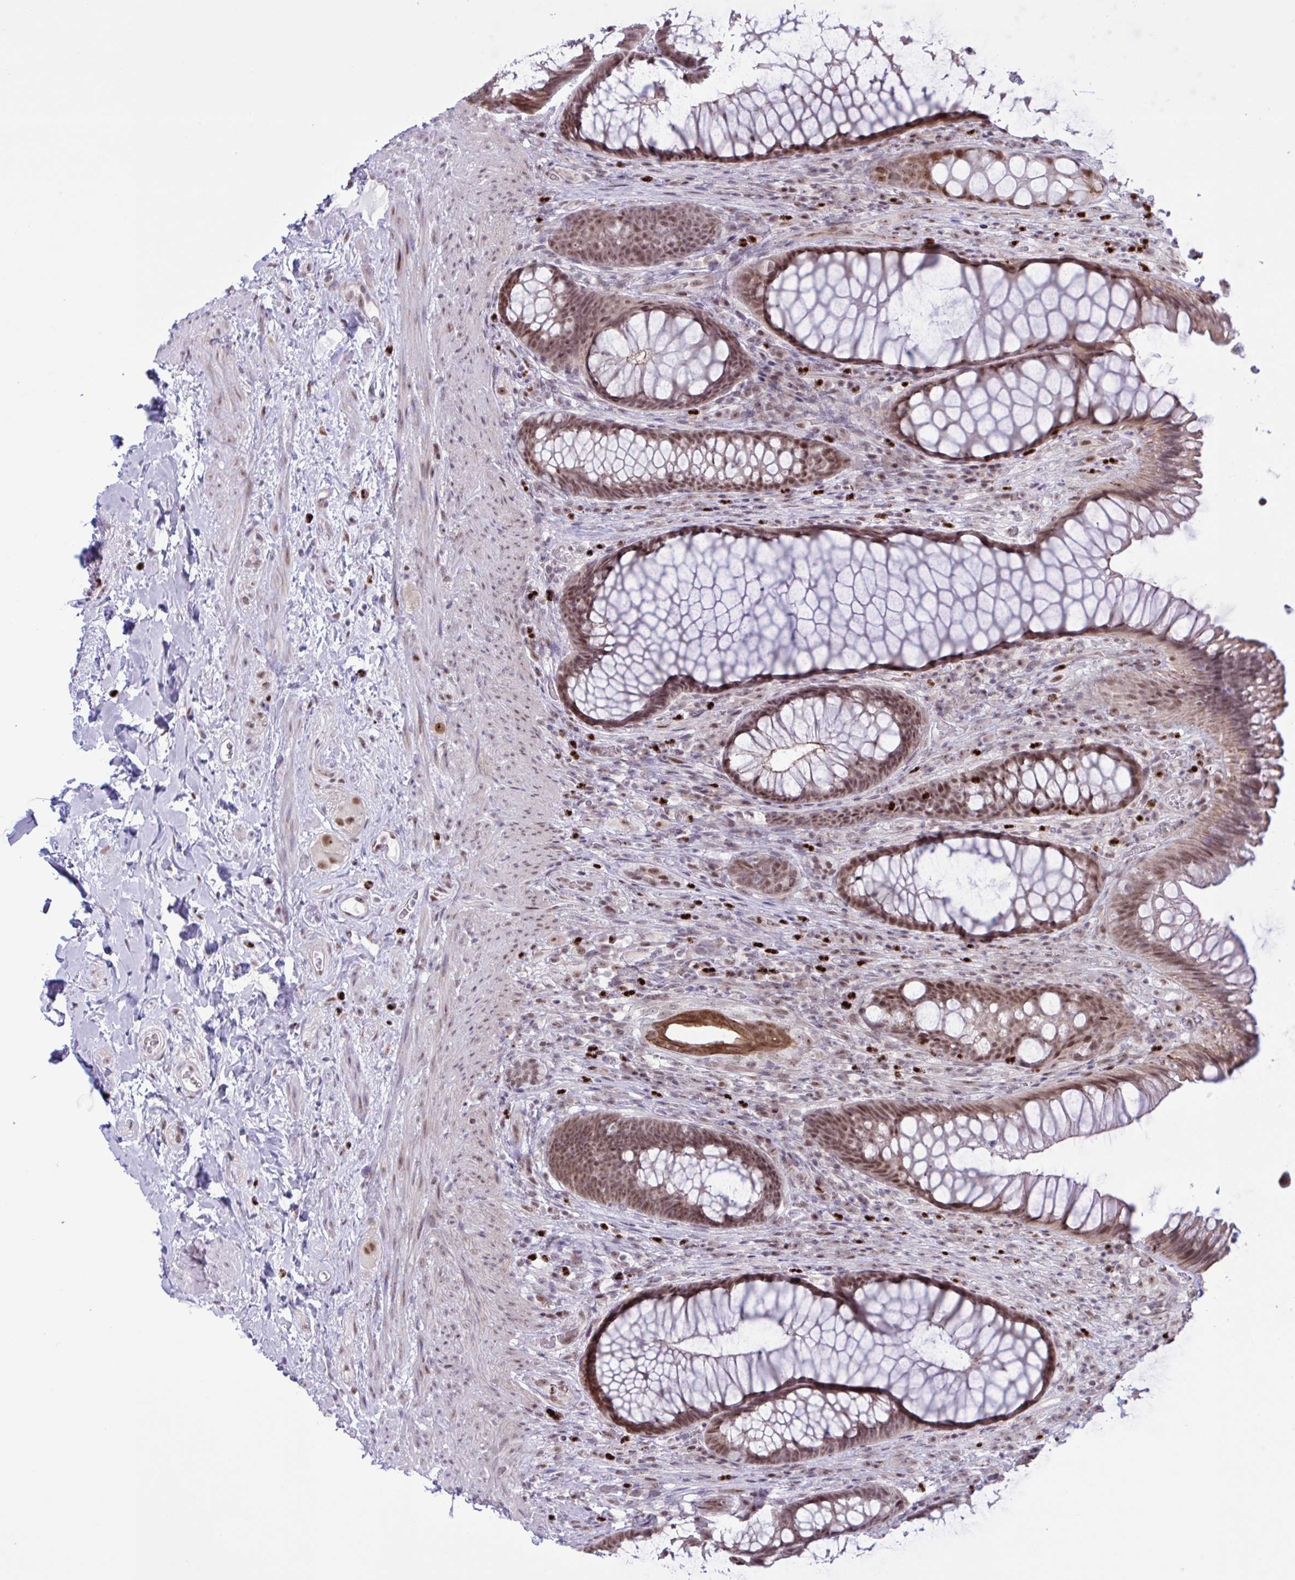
{"staining": {"intensity": "moderate", "quantity": ">75%", "location": "cytoplasmic/membranous,nuclear"}, "tissue": "rectum", "cell_type": "Glandular cells", "image_type": "normal", "snomed": [{"axis": "morphology", "description": "Normal tissue, NOS"}, {"axis": "topography", "description": "Rectum"}], "caption": "Glandular cells show medium levels of moderate cytoplasmic/membranous,nuclear expression in approximately >75% of cells in unremarkable human rectum. Using DAB (brown) and hematoxylin (blue) stains, captured at high magnification using brightfield microscopy.", "gene": "PRMT6", "patient": {"sex": "male", "age": 53}}